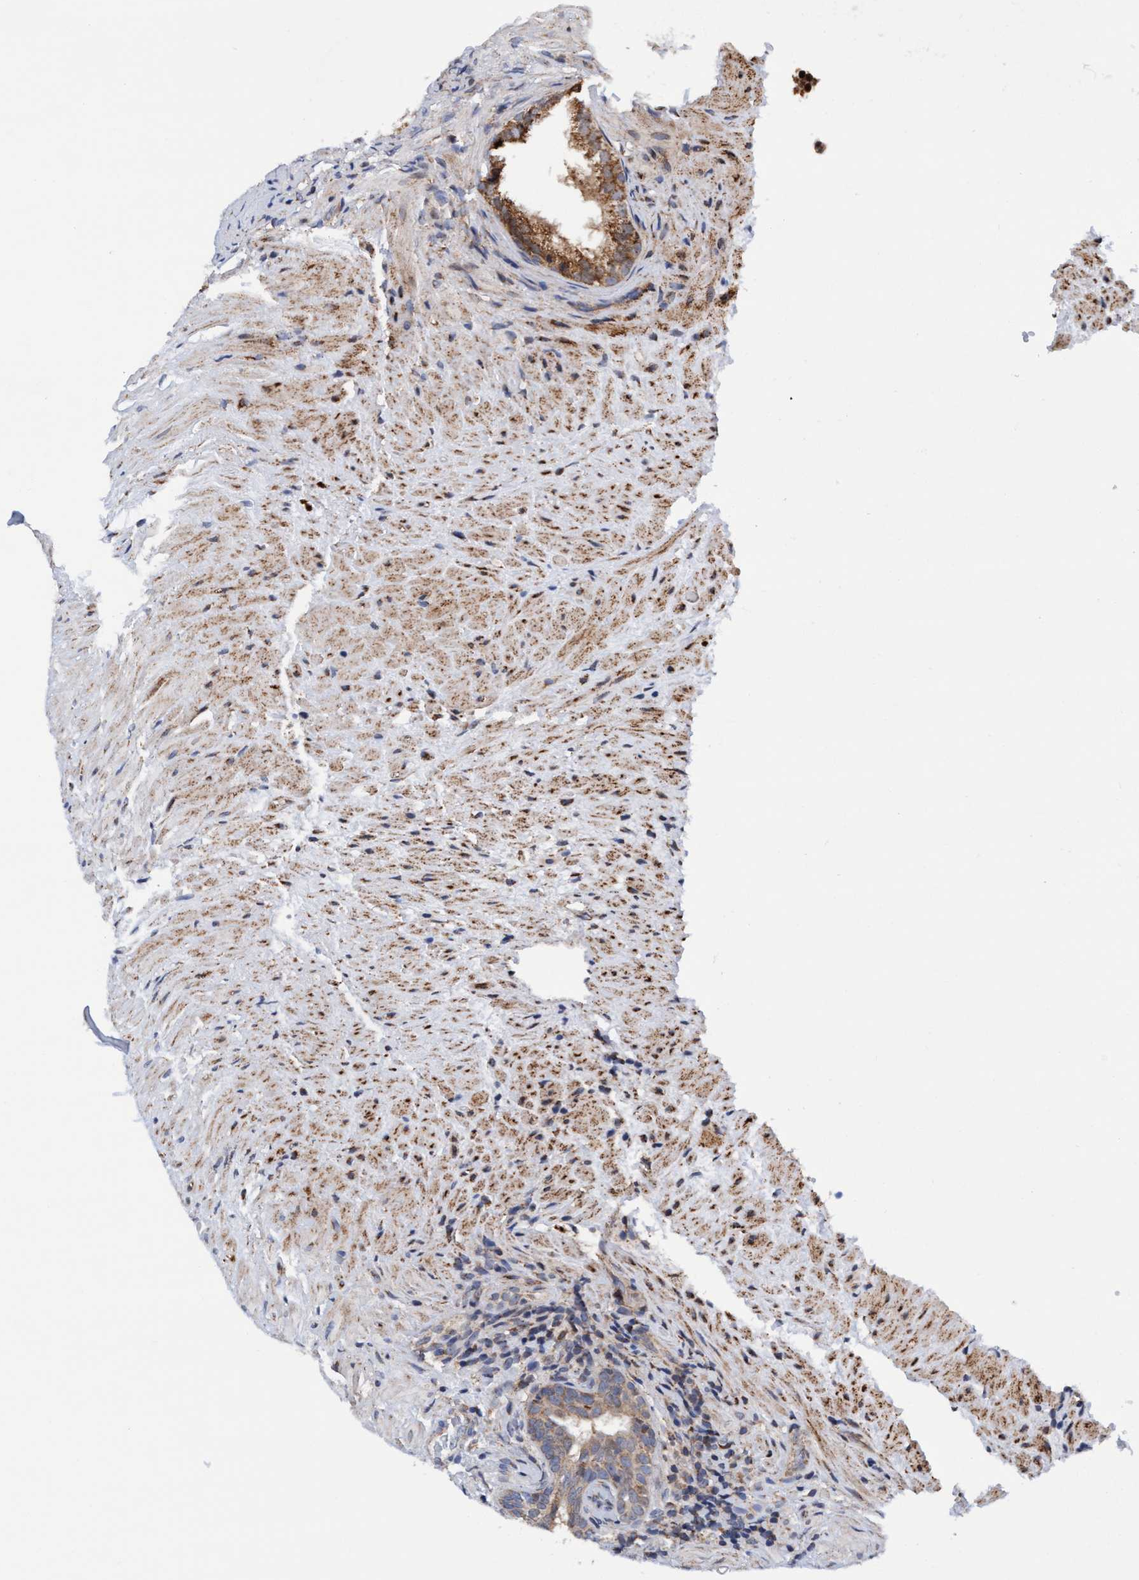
{"staining": {"intensity": "moderate", "quantity": ">75%", "location": "cytoplasmic/membranous"}, "tissue": "prostate", "cell_type": "Glandular cells", "image_type": "normal", "snomed": [{"axis": "morphology", "description": "Normal tissue, NOS"}, {"axis": "topography", "description": "Prostate"}], "caption": "Normal prostate reveals moderate cytoplasmic/membranous staining in approximately >75% of glandular cells.", "gene": "AGAP2", "patient": {"sex": "male", "age": 76}}